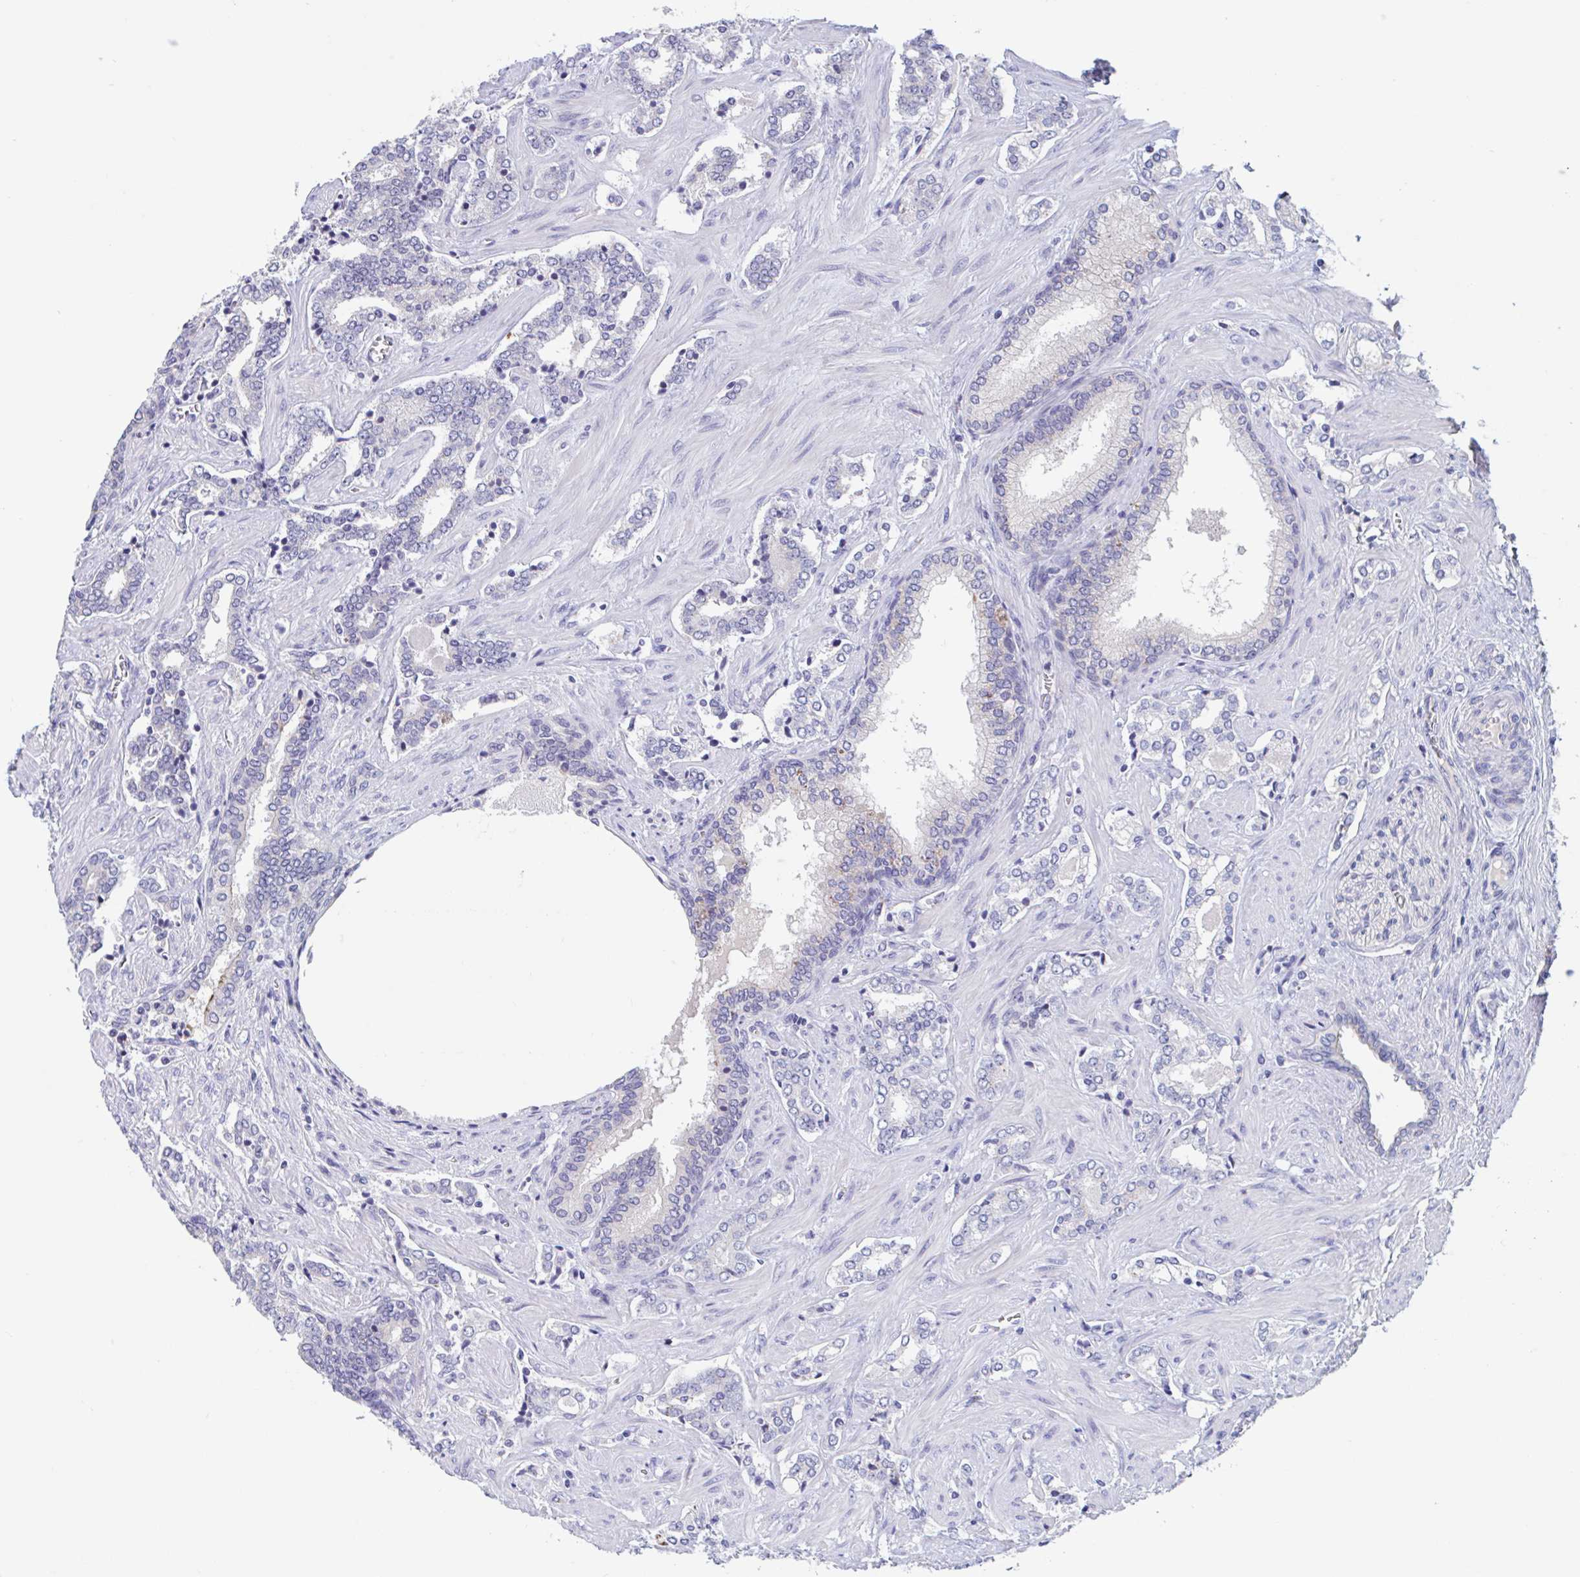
{"staining": {"intensity": "negative", "quantity": "none", "location": "none"}, "tissue": "prostate cancer", "cell_type": "Tumor cells", "image_type": "cancer", "snomed": [{"axis": "morphology", "description": "Adenocarcinoma, High grade"}, {"axis": "topography", "description": "Prostate"}], "caption": "This is an immunohistochemistry (IHC) photomicrograph of prostate cancer. There is no expression in tumor cells.", "gene": "UNKL", "patient": {"sex": "male", "age": 60}}